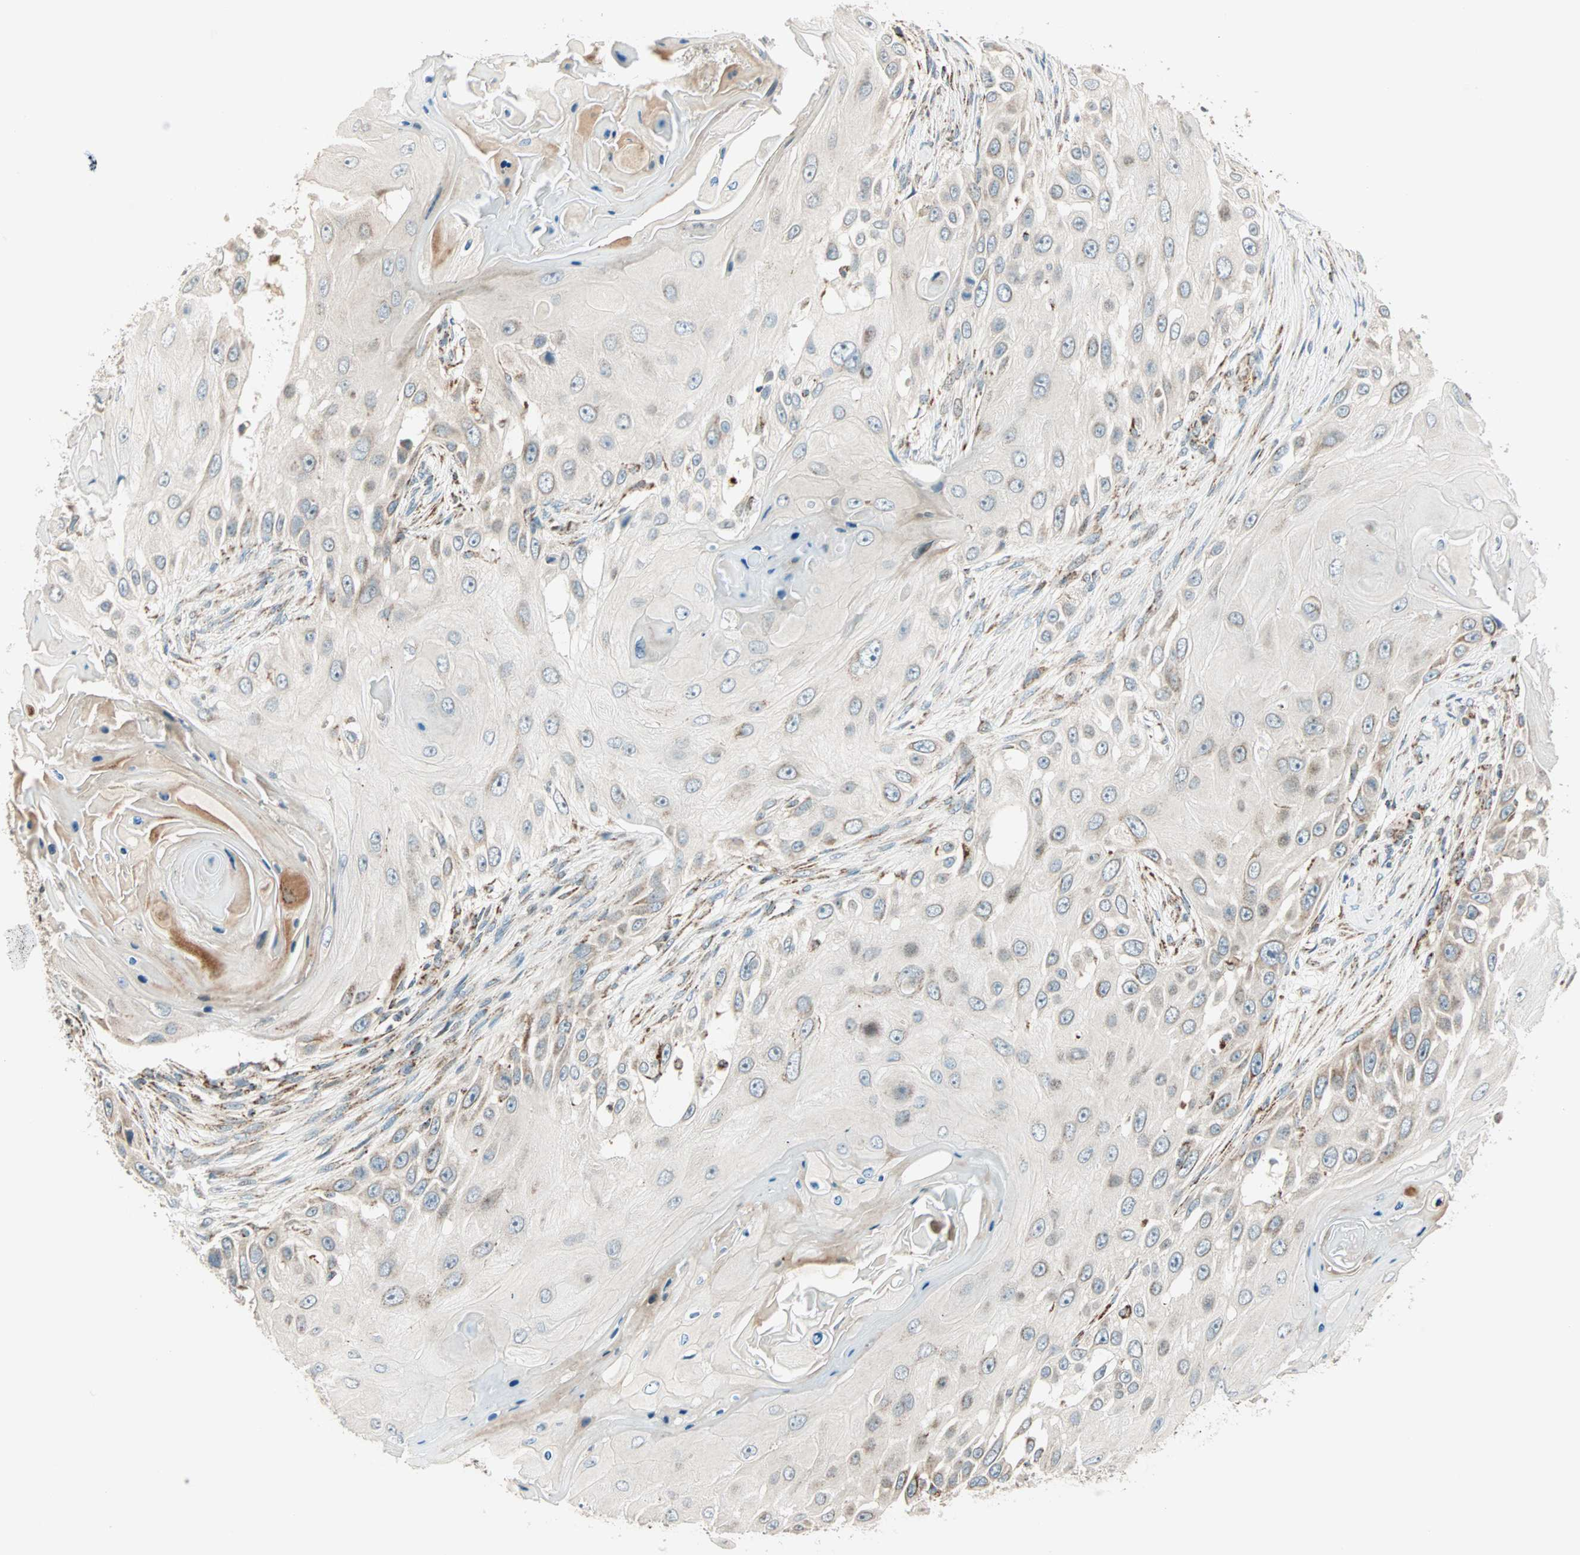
{"staining": {"intensity": "weak", "quantity": "<25%", "location": "cytoplasmic/membranous"}, "tissue": "skin cancer", "cell_type": "Tumor cells", "image_type": "cancer", "snomed": [{"axis": "morphology", "description": "Squamous cell carcinoma, NOS"}, {"axis": "topography", "description": "Skin"}], "caption": "This is a photomicrograph of IHC staining of skin squamous cell carcinoma, which shows no positivity in tumor cells.", "gene": "SPRY4", "patient": {"sex": "female", "age": 44}}